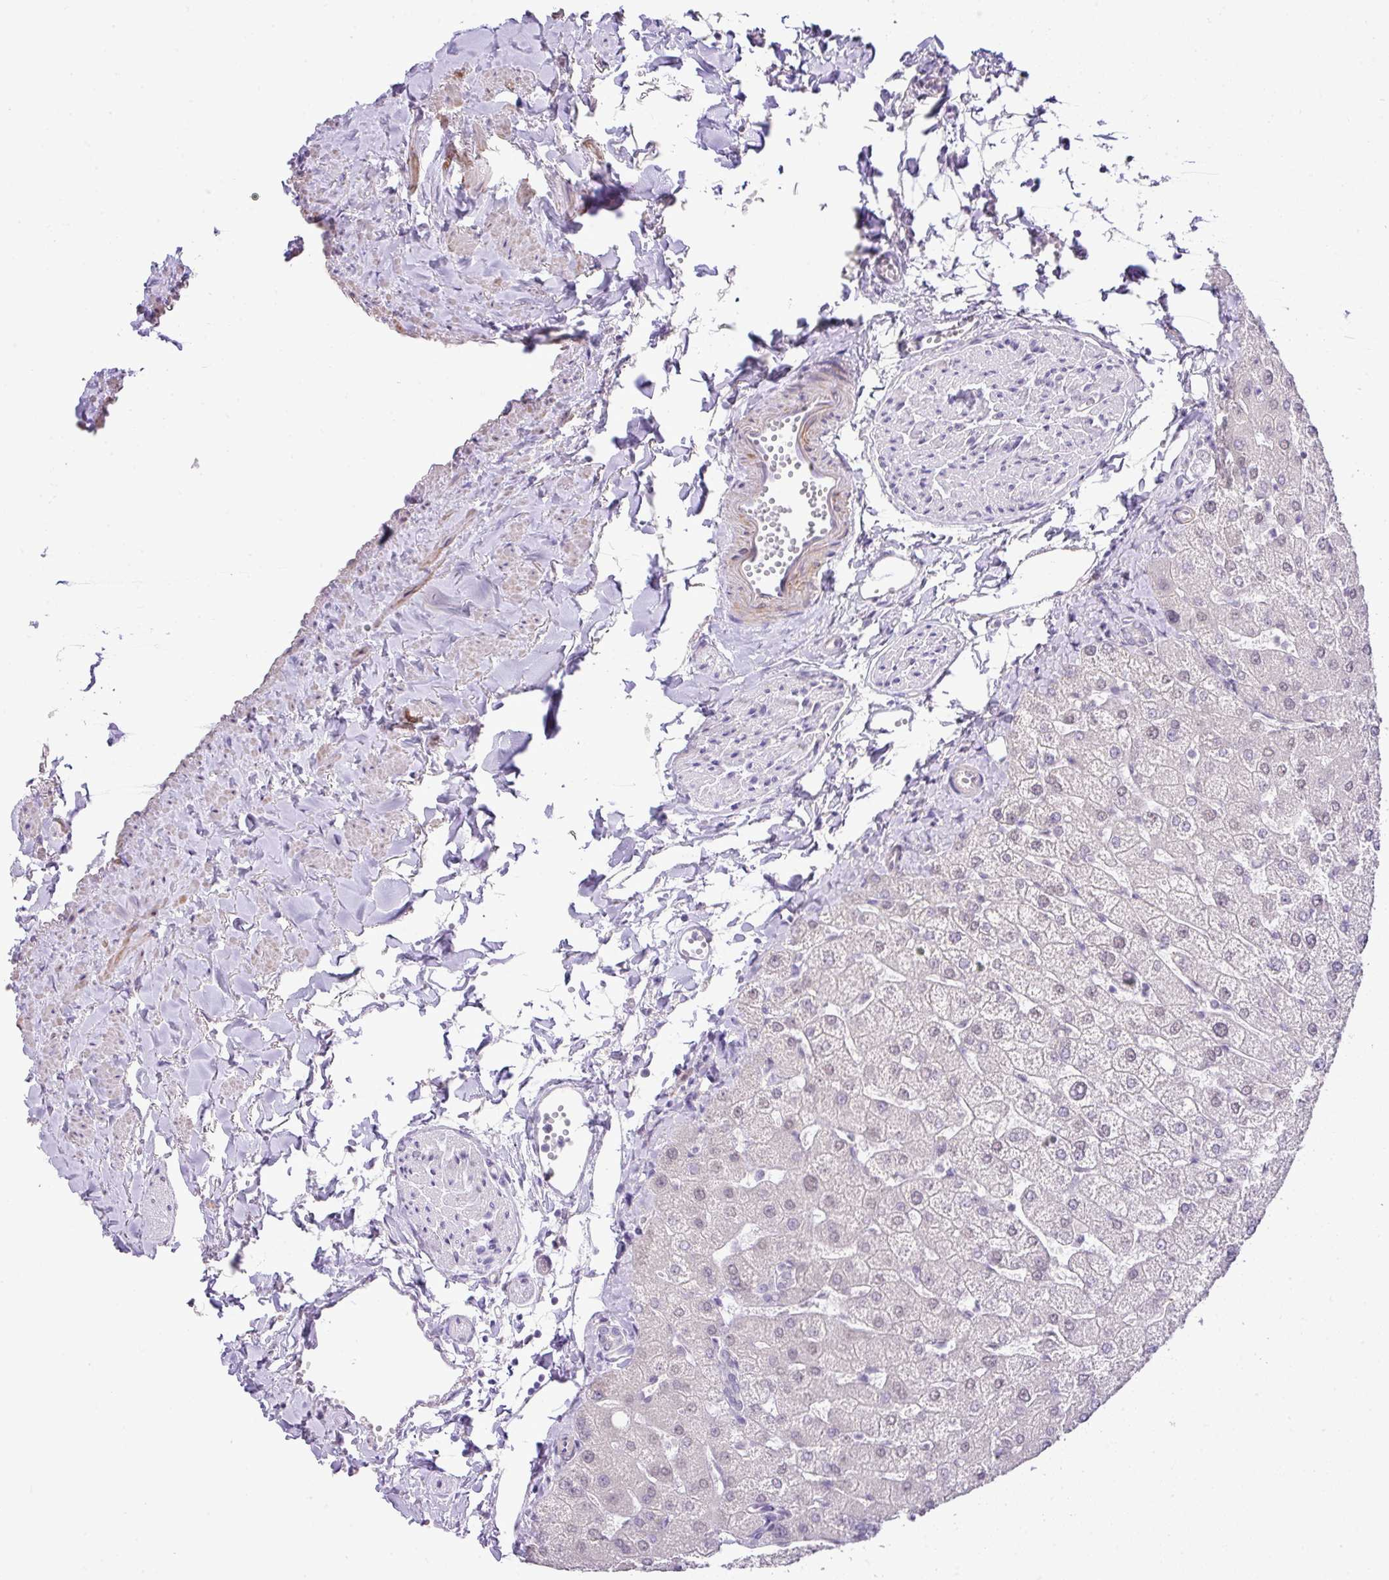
{"staining": {"intensity": "negative", "quantity": "none", "location": "none"}, "tissue": "liver", "cell_type": "Cholangiocytes", "image_type": "normal", "snomed": [{"axis": "morphology", "description": "Normal tissue, NOS"}, {"axis": "topography", "description": "Liver"}], "caption": "This is an immunohistochemistry micrograph of benign liver. There is no positivity in cholangiocytes.", "gene": "DIP2A", "patient": {"sex": "female", "age": 54}}